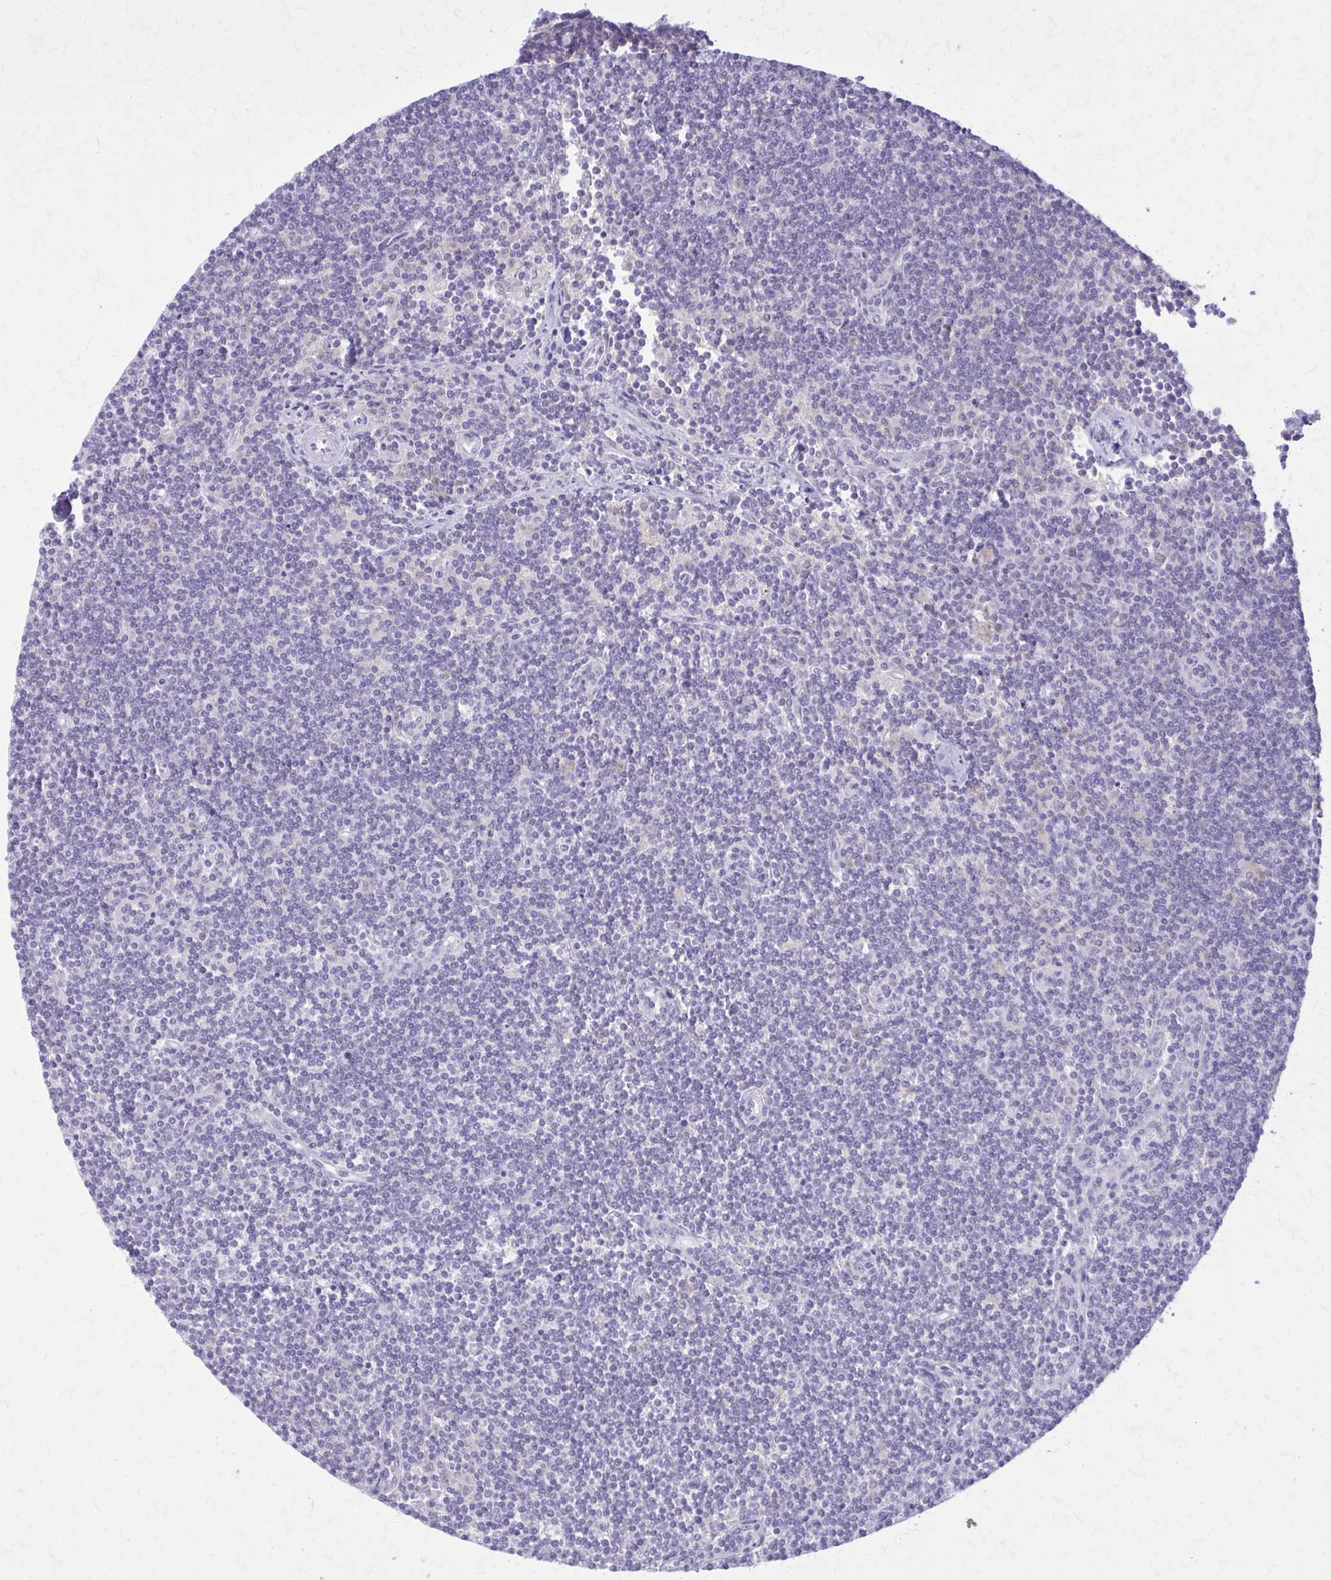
{"staining": {"intensity": "negative", "quantity": "none", "location": "none"}, "tissue": "lymphoma", "cell_type": "Tumor cells", "image_type": "cancer", "snomed": [{"axis": "morphology", "description": "Malignant lymphoma, non-Hodgkin's type, Low grade"}, {"axis": "topography", "description": "Lymph node"}], "caption": "This is a micrograph of IHC staining of low-grade malignant lymphoma, non-Hodgkin's type, which shows no staining in tumor cells.", "gene": "NRBF2", "patient": {"sex": "female", "age": 73}}